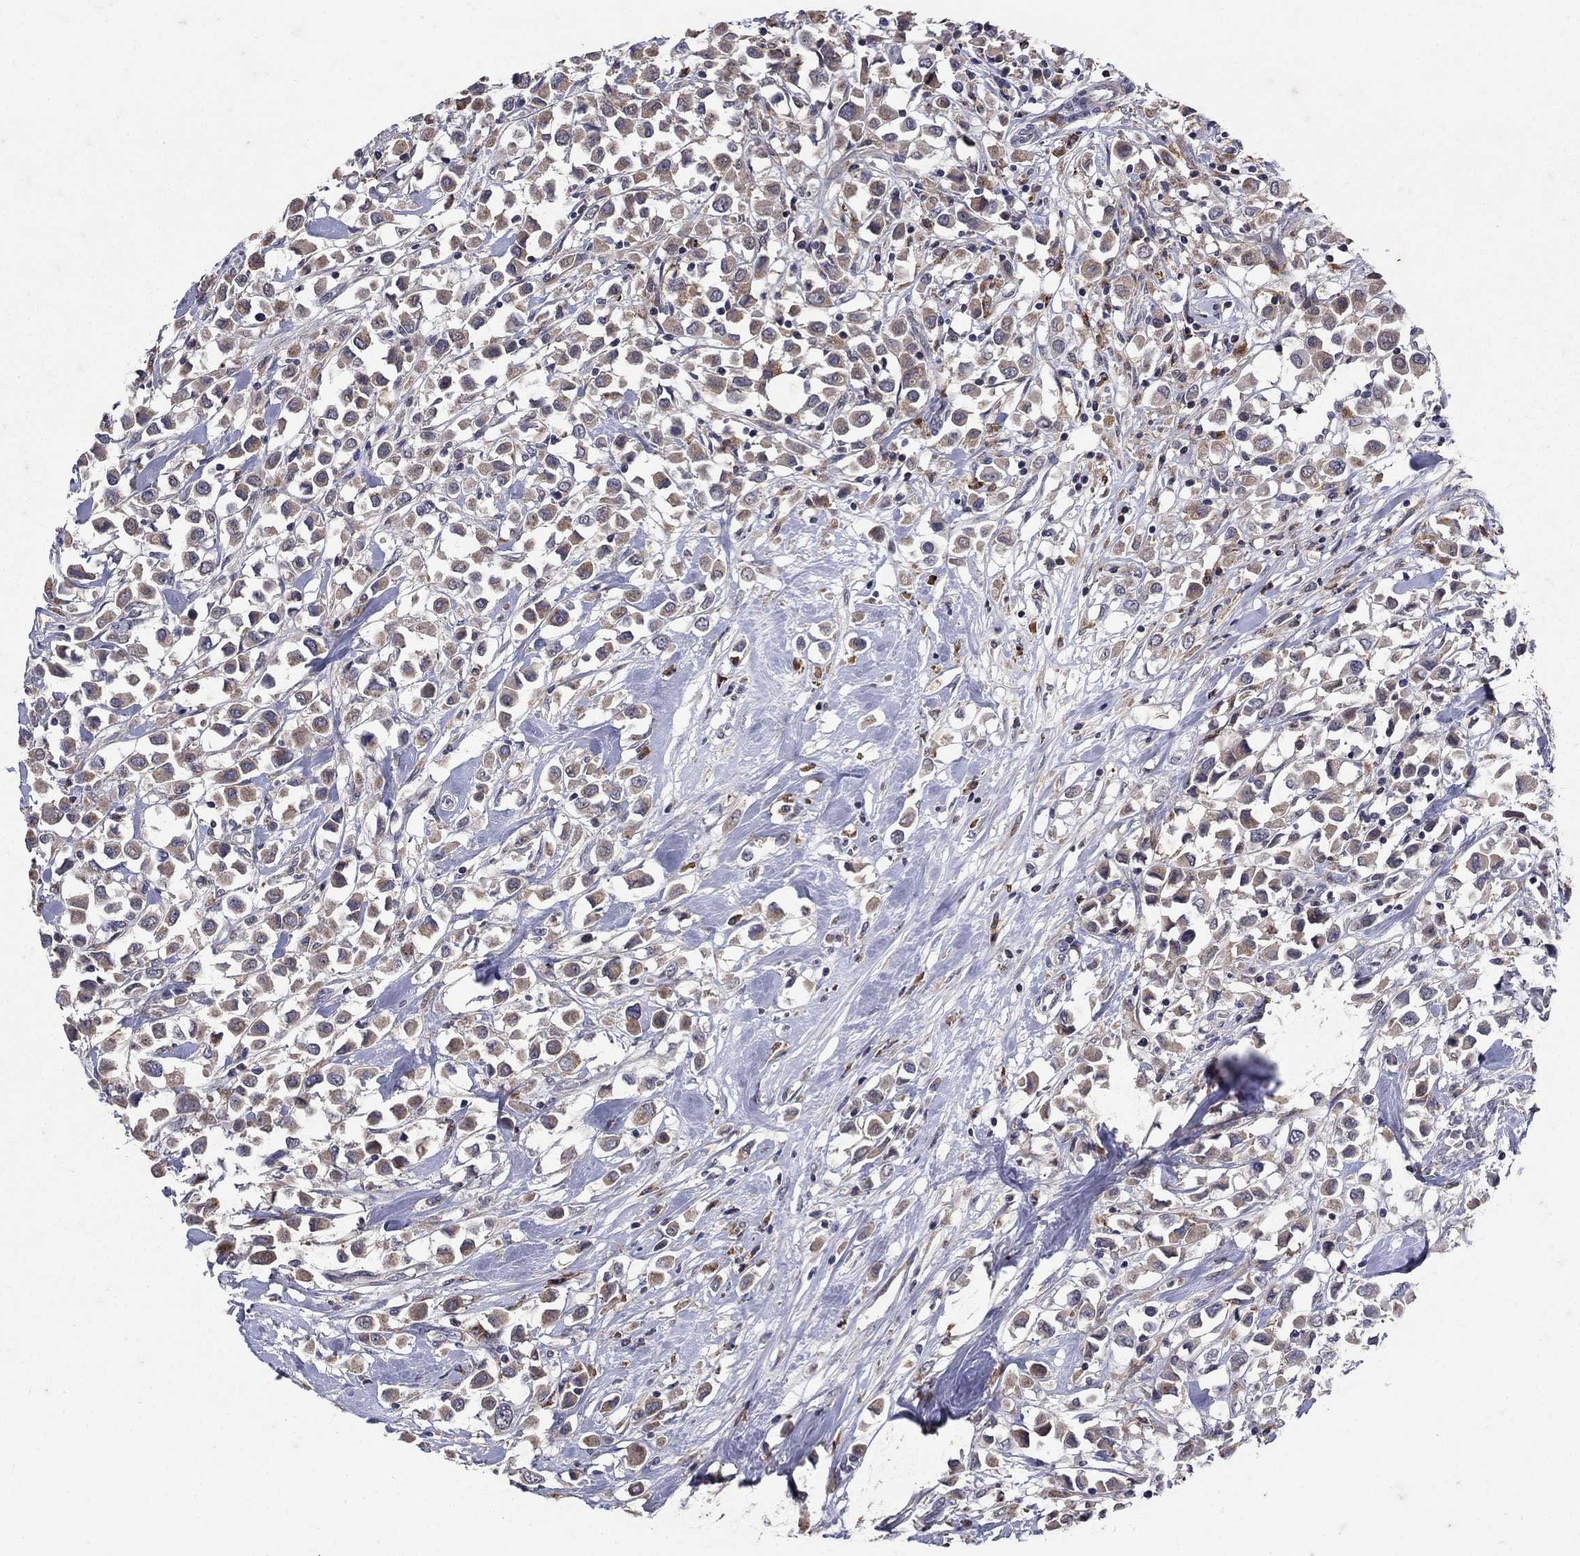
{"staining": {"intensity": "weak", "quantity": "25%-75%", "location": "cytoplasmic/membranous"}, "tissue": "breast cancer", "cell_type": "Tumor cells", "image_type": "cancer", "snomed": [{"axis": "morphology", "description": "Duct carcinoma"}, {"axis": "topography", "description": "Breast"}], "caption": "Immunohistochemistry (IHC) staining of breast cancer, which exhibits low levels of weak cytoplasmic/membranous expression in approximately 25%-75% of tumor cells indicating weak cytoplasmic/membranous protein expression. The staining was performed using DAB (brown) for protein detection and nuclei were counterstained in hematoxylin (blue).", "gene": "NPC2", "patient": {"sex": "female", "age": 61}}